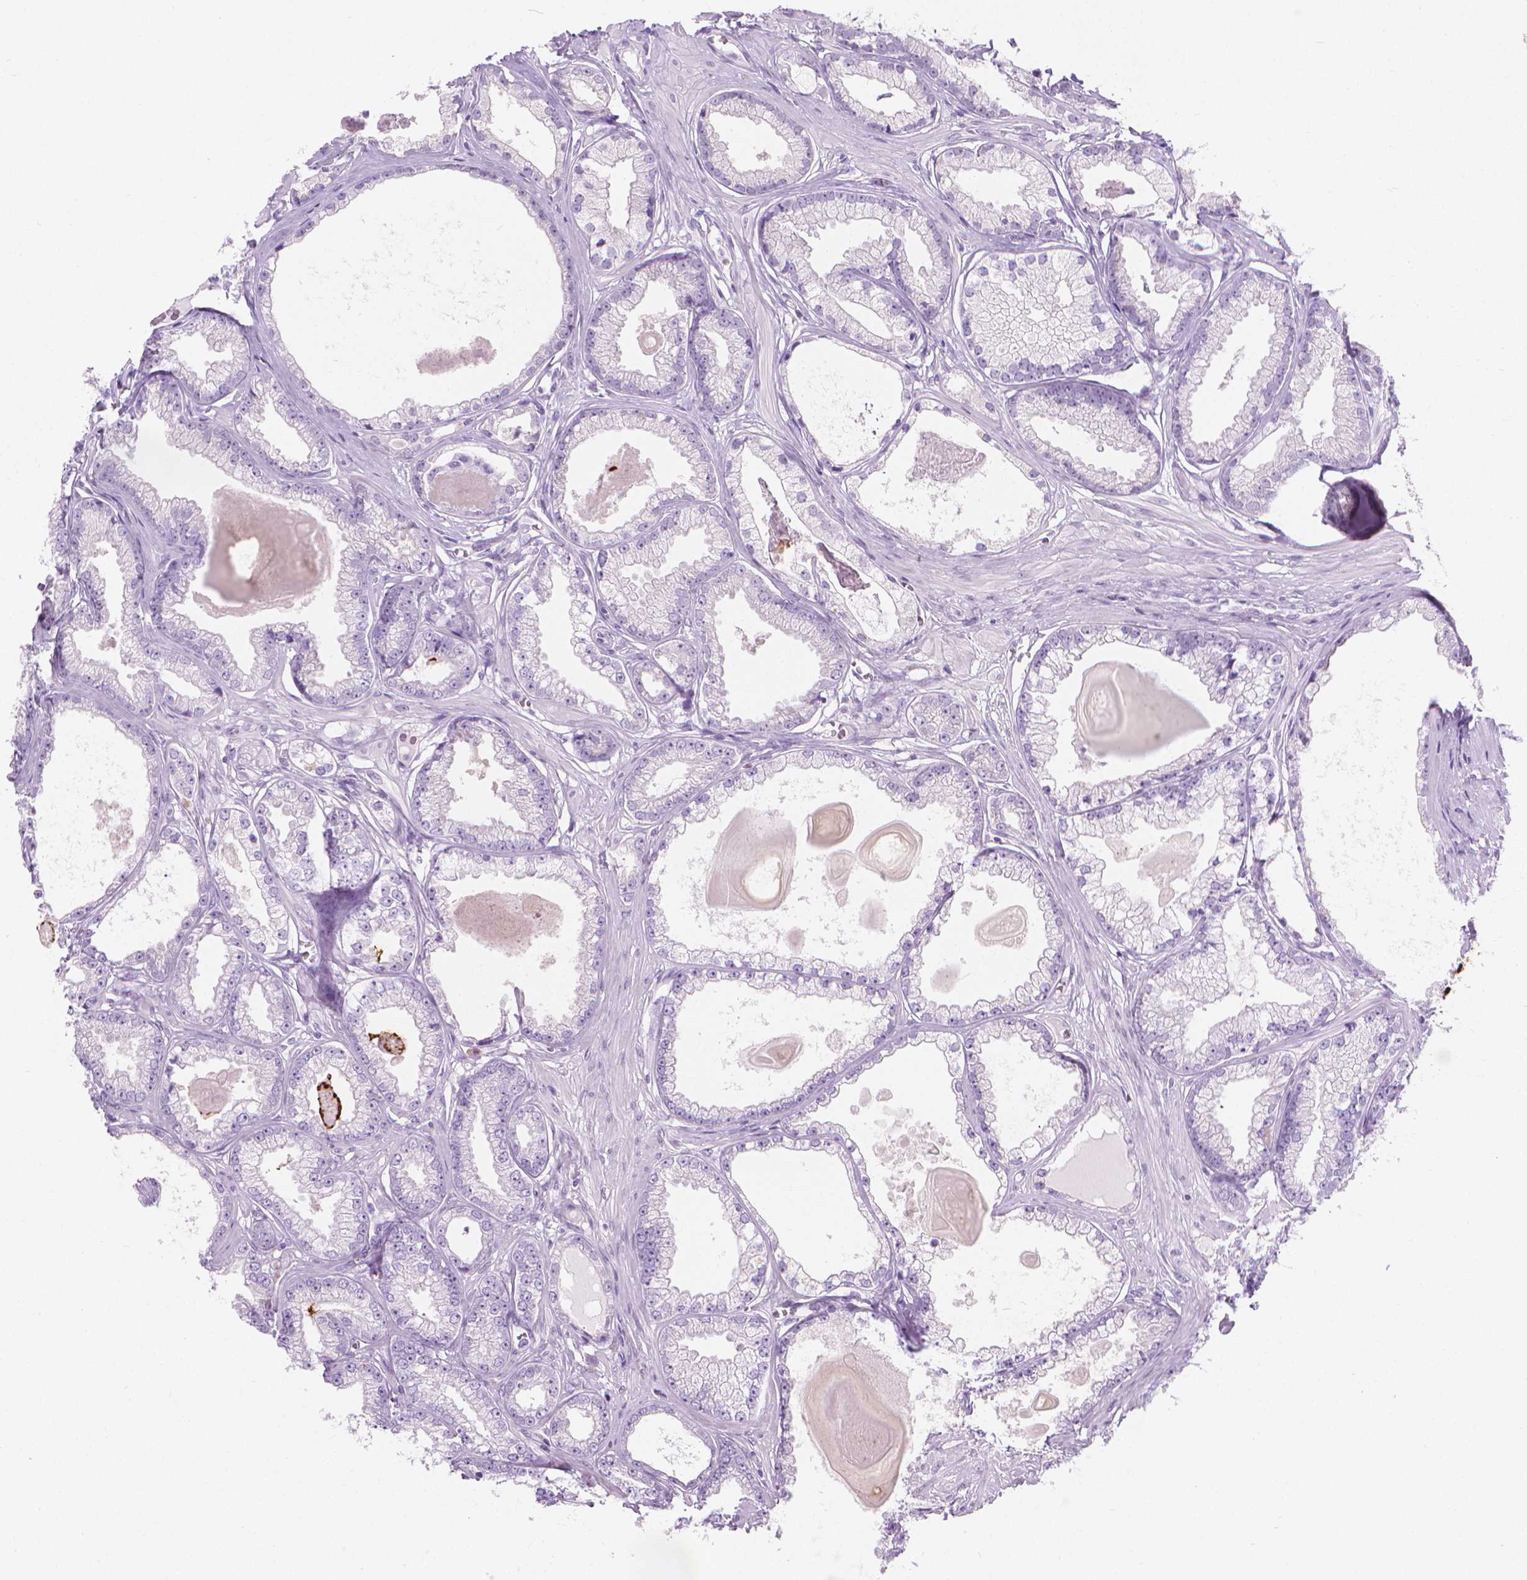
{"staining": {"intensity": "negative", "quantity": "none", "location": "none"}, "tissue": "prostate cancer", "cell_type": "Tumor cells", "image_type": "cancer", "snomed": [{"axis": "morphology", "description": "Adenocarcinoma, Low grade"}, {"axis": "topography", "description": "Prostate"}], "caption": "This photomicrograph is of prostate cancer stained with immunohistochemistry (IHC) to label a protein in brown with the nuclei are counter-stained blue. There is no staining in tumor cells.", "gene": "CFAP52", "patient": {"sex": "male", "age": 64}}